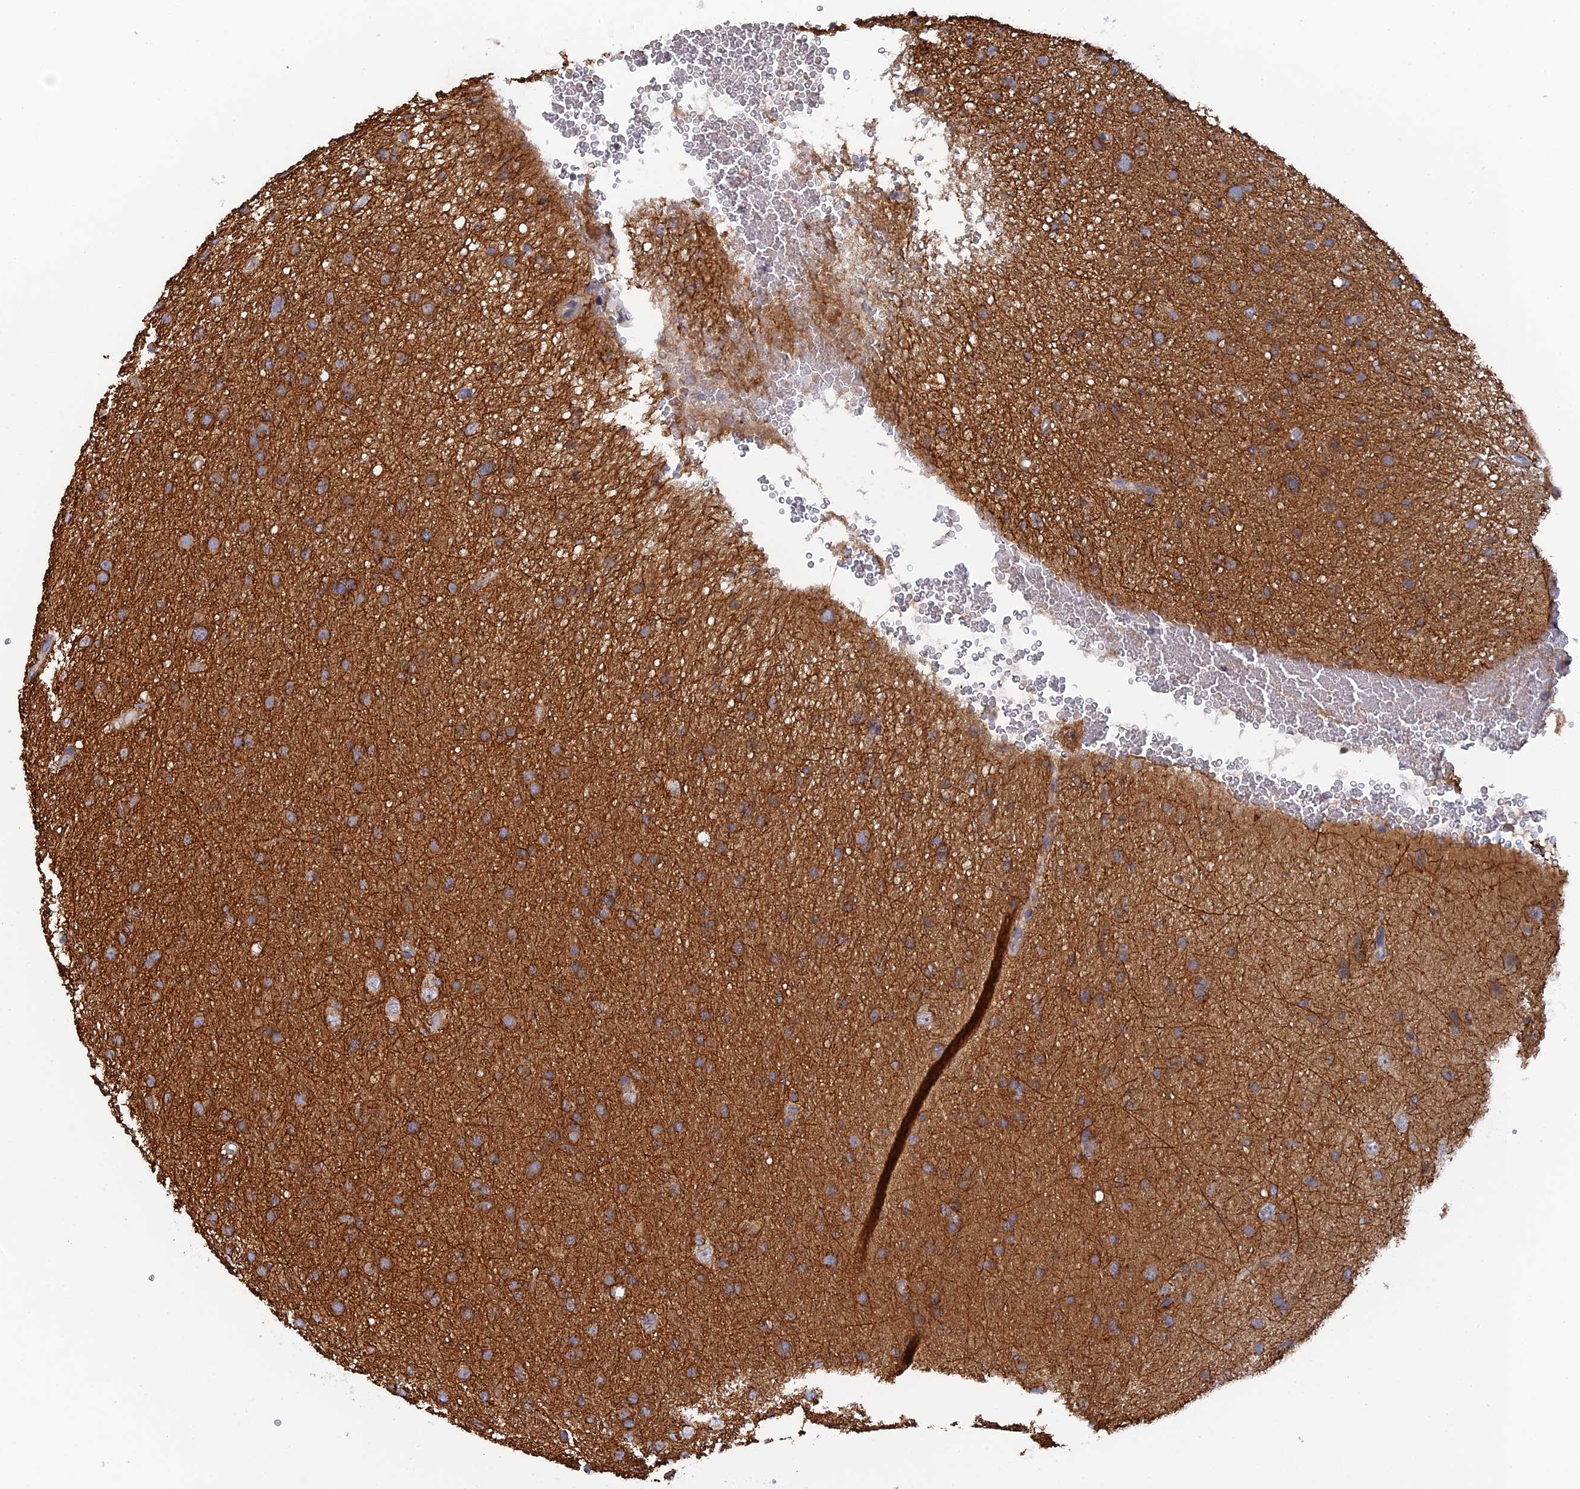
{"staining": {"intensity": "moderate", "quantity": ">75%", "location": "cytoplasmic/membranous"}, "tissue": "glioma", "cell_type": "Tumor cells", "image_type": "cancer", "snomed": [{"axis": "morphology", "description": "Glioma, malignant, Low grade"}, {"axis": "topography", "description": "Cerebral cortex"}], "caption": "This micrograph demonstrates glioma stained with immunohistochemistry (IHC) to label a protein in brown. The cytoplasmic/membranous of tumor cells show moderate positivity for the protein. Nuclei are counter-stained blue.", "gene": "MIGA2", "patient": {"sex": "female", "age": 39}}